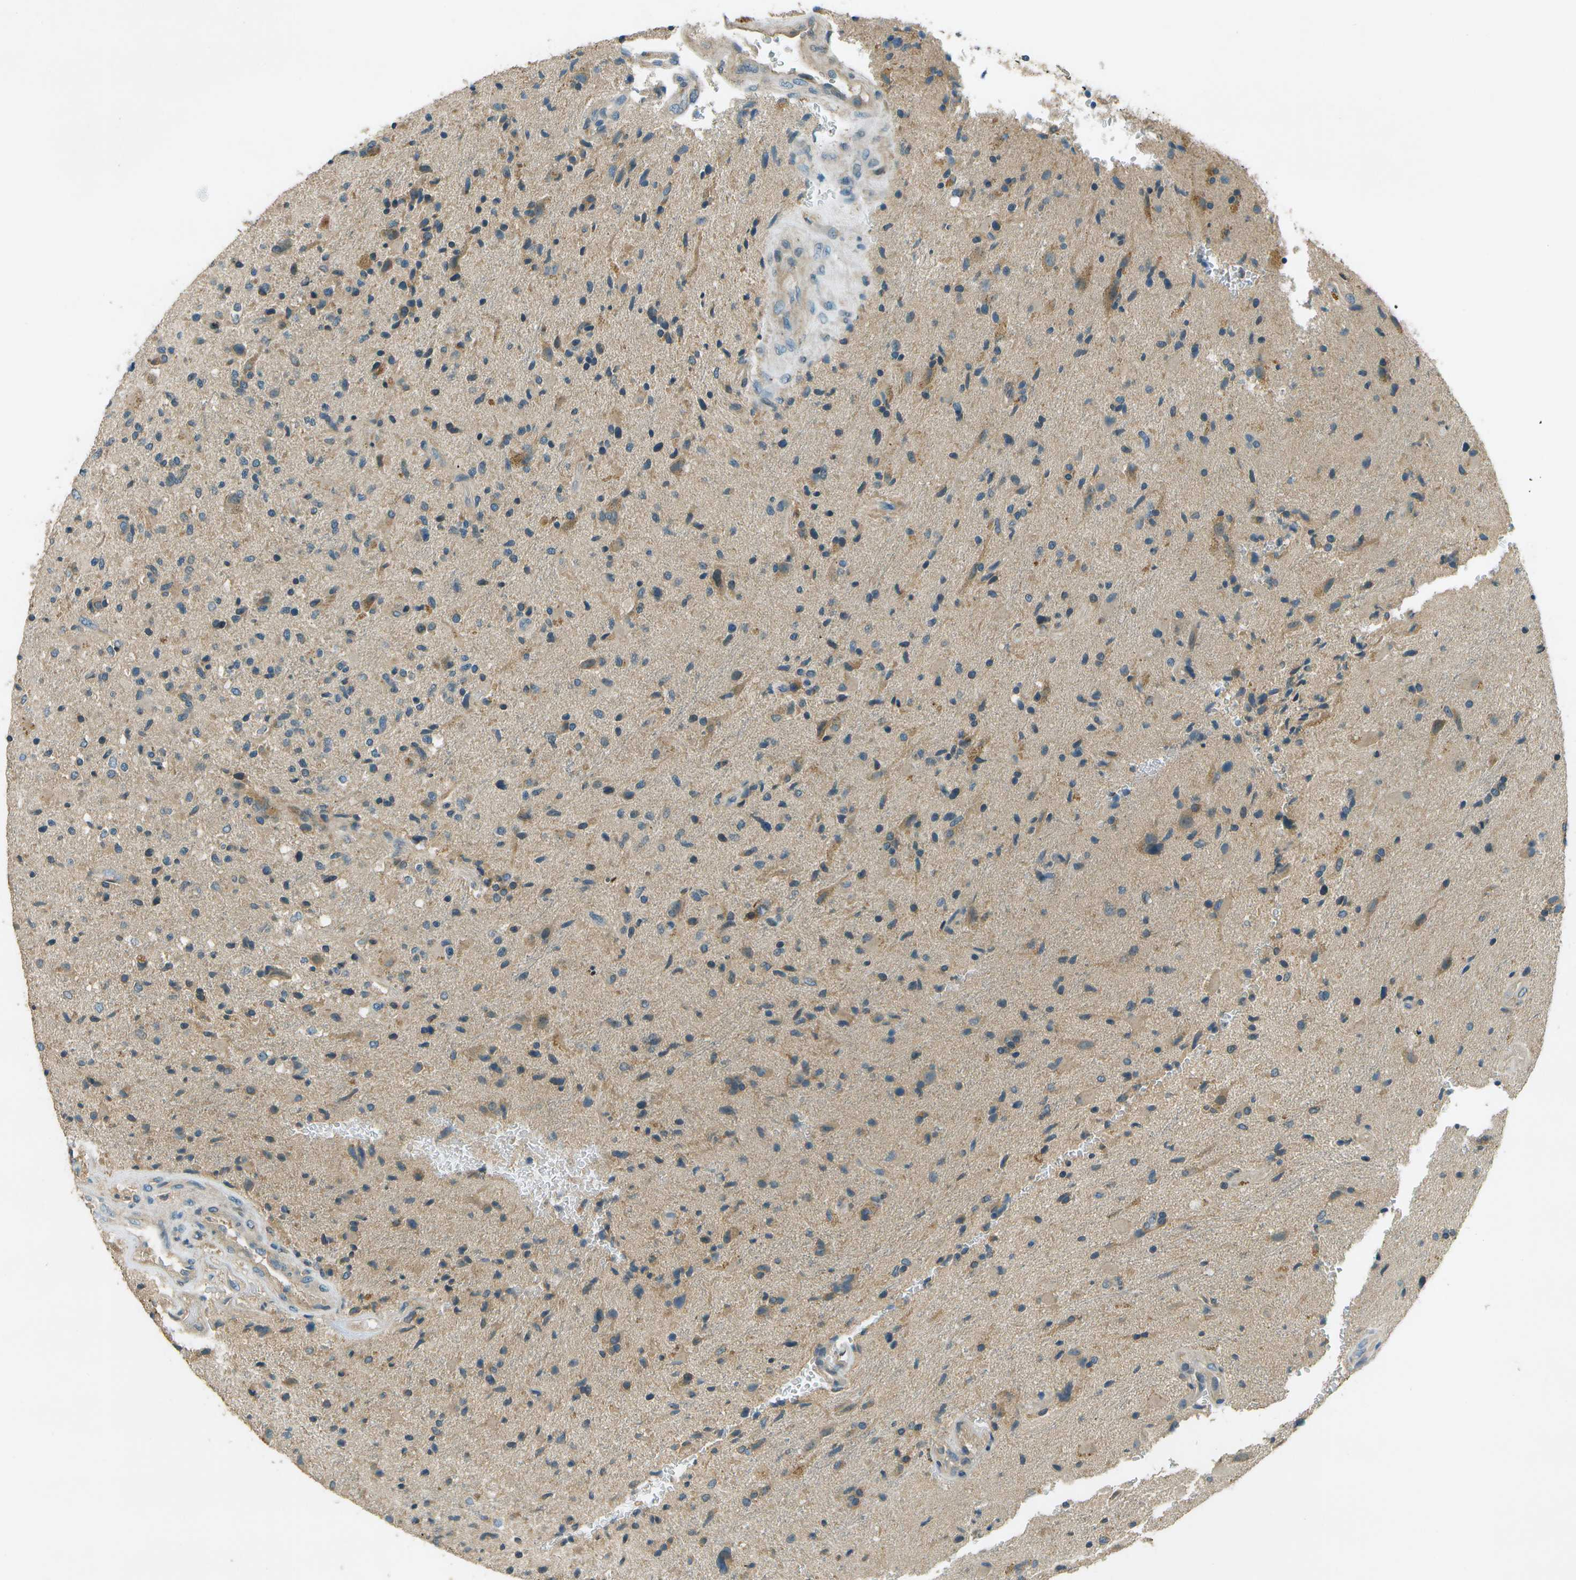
{"staining": {"intensity": "moderate", "quantity": "<25%", "location": "cytoplasmic/membranous"}, "tissue": "glioma", "cell_type": "Tumor cells", "image_type": "cancer", "snomed": [{"axis": "morphology", "description": "Glioma, malignant, High grade"}, {"axis": "topography", "description": "Brain"}], "caption": "Malignant high-grade glioma stained with immunohistochemistry exhibits moderate cytoplasmic/membranous staining in about <25% of tumor cells.", "gene": "NUDT4", "patient": {"sex": "male", "age": 72}}